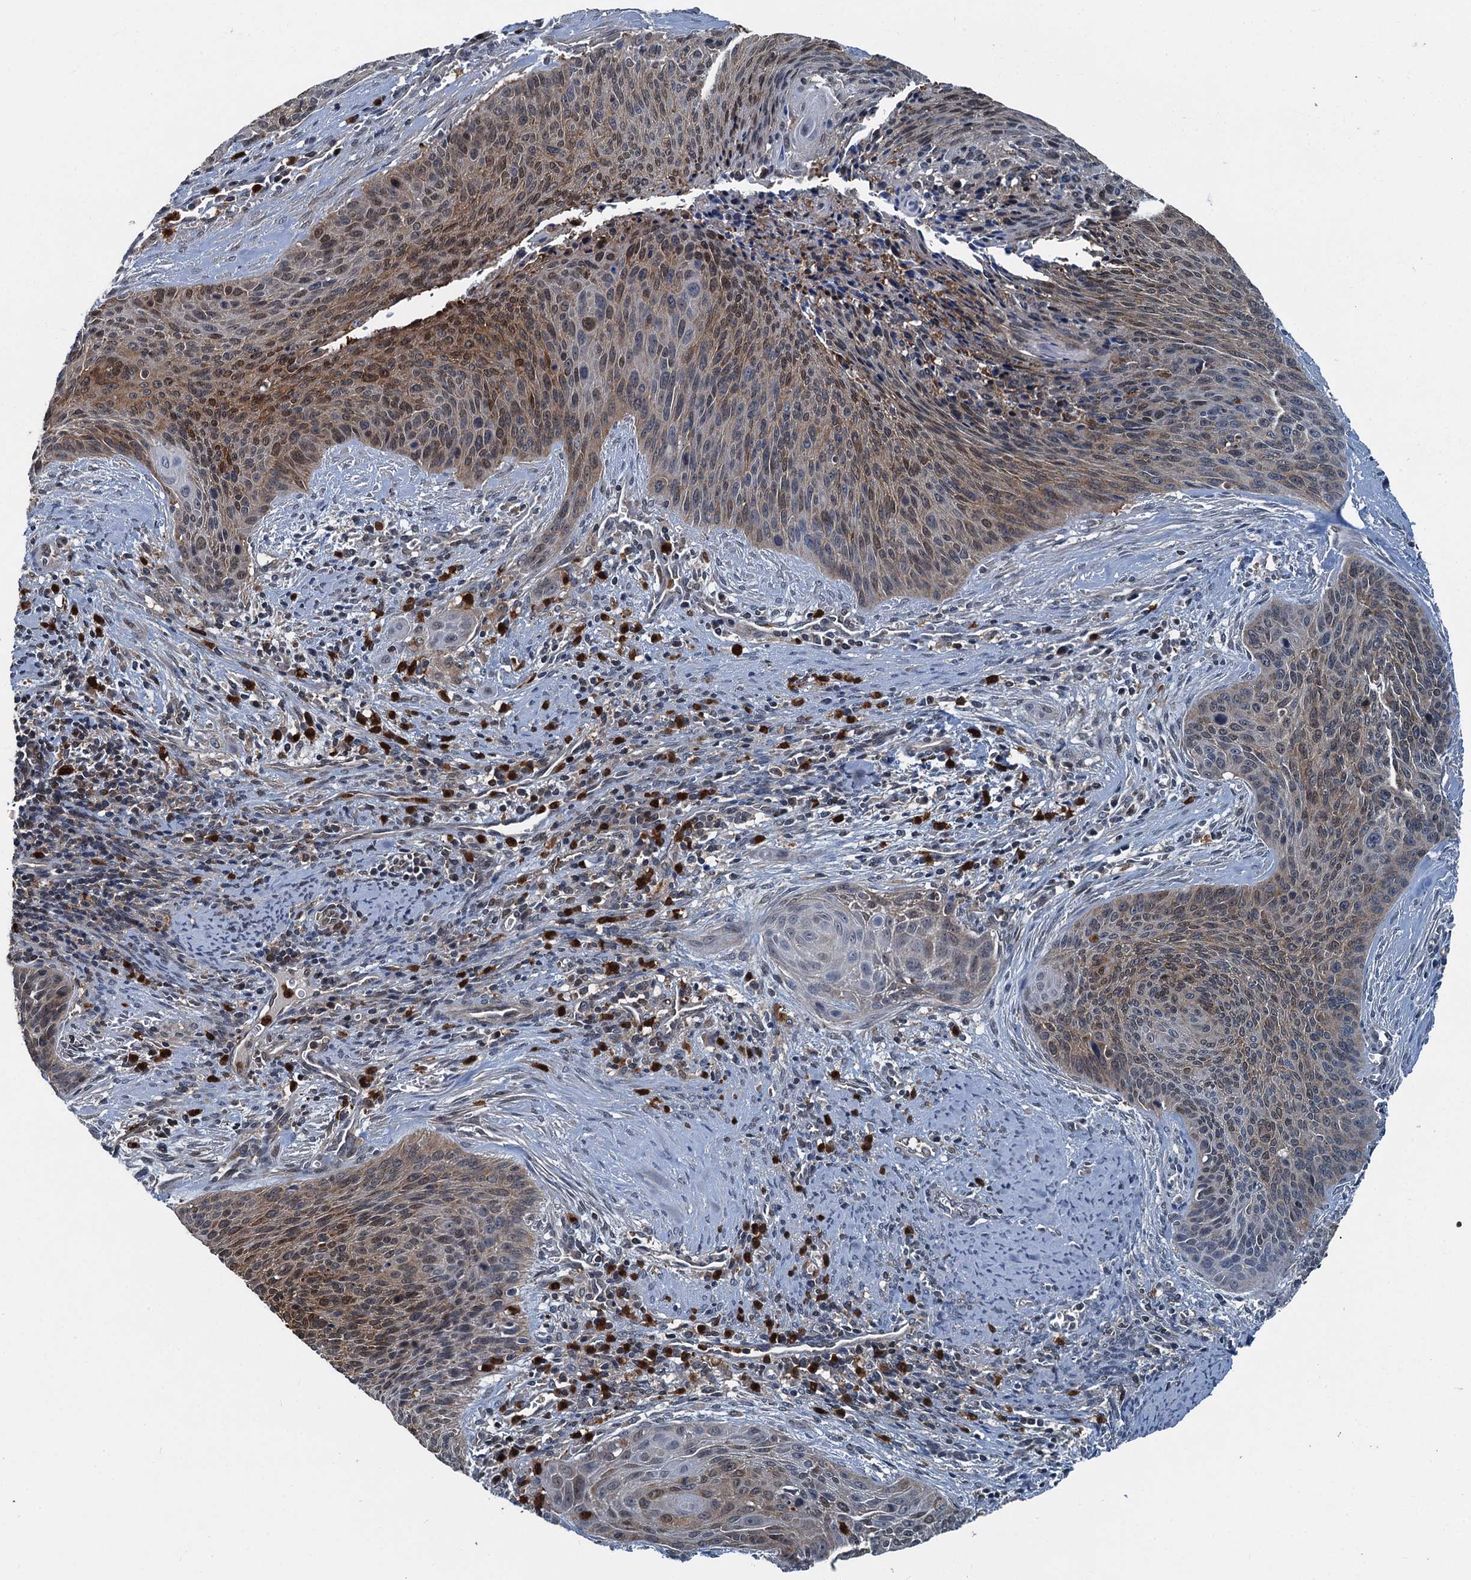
{"staining": {"intensity": "moderate", "quantity": "25%-75%", "location": "cytoplasmic/membranous"}, "tissue": "cervical cancer", "cell_type": "Tumor cells", "image_type": "cancer", "snomed": [{"axis": "morphology", "description": "Squamous cell carcinoma, NOS"}, {"axis": "topography", "description": "Cervix"}], "caption": "This histopathology image shows immunohistochemistry staining of human cervical cancer, with medium moderate cytoplasmic/membranous positivity in about 25%-75% of tumor cells.", "gene": "GPI", "patient": {"sex": "female", "age": 55}}